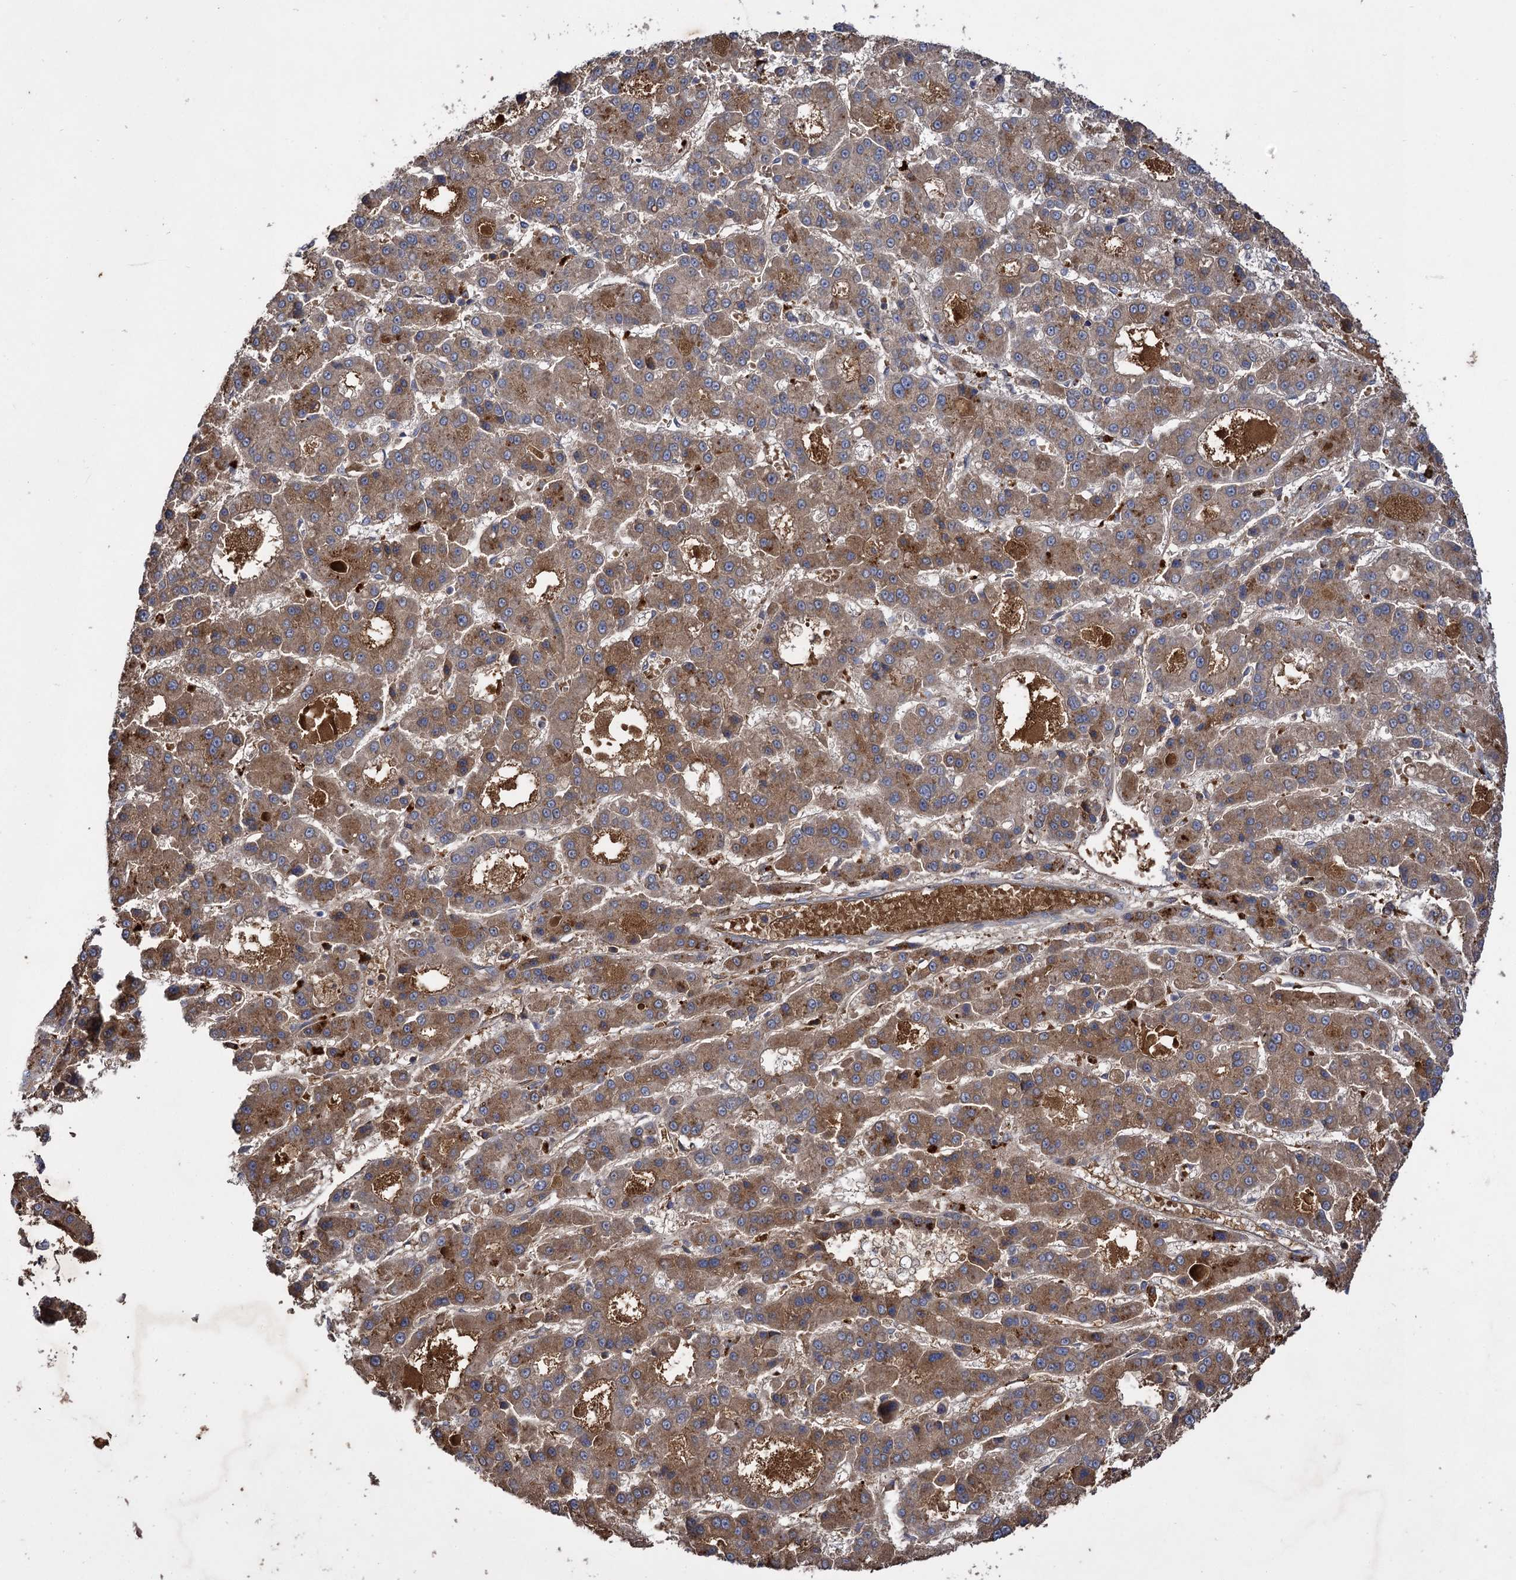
{"staining": {"intensity": "moderate", "quantity": ">75%", "location": "cytoplasmic/membranous"}, "tissue": "liver cancer", "cell_type": "Tumor cells", "image_type": "cancer", "snomed": [{"axis": "morphology", "description": "Carcinoma, Hepatocellular, NOS"}, {"axis": "topography", "description": "Liver"}], "caption": "Hepatocellular carcinoma (liver) stained with a brown dye shows moderate cytoplasmic/membranous positive positivity in approximately >75% of tumor cells.", "gene": "USP50", "patient": {"sex": "male", "age": 70}}